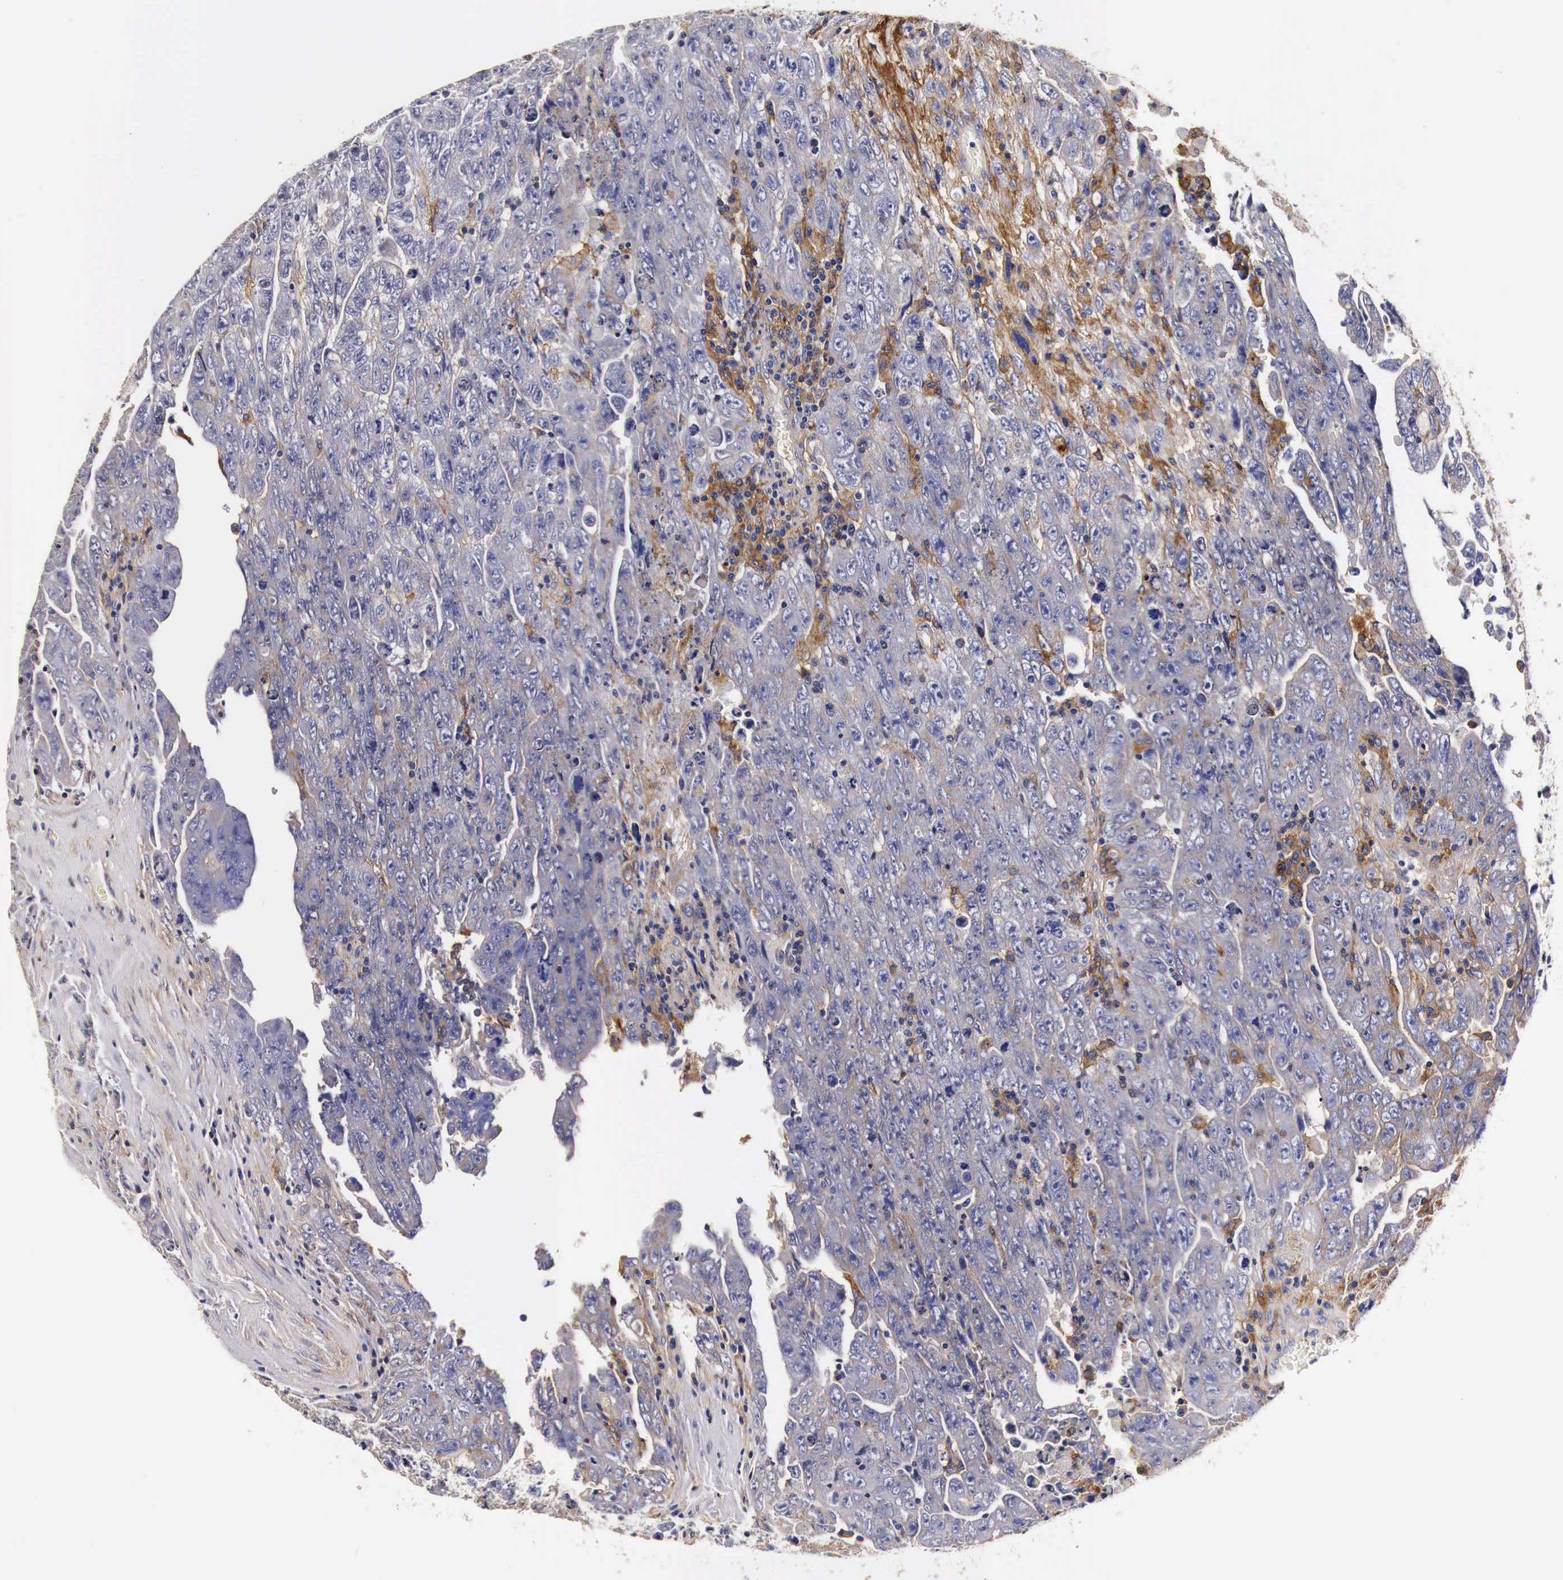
{"staining": {"intensity": "negative", "quantity": "none", "location": "none"}, "tissue": "testis cancer", "cell_type": "Tumor cells", "image_type": "cancer", "snomed": [{"axis": "morphology", "description": "Carcinoma, Embryonal, NOS"}, {"axis": "topography", "description": "Testis"}], "caption": "Testis embryonal carcinoma was stained to show a protein in brown. There is no significant staining in tumor cells.", "gene": "RP2", "patient": {"sex": "male", "age": 28}}